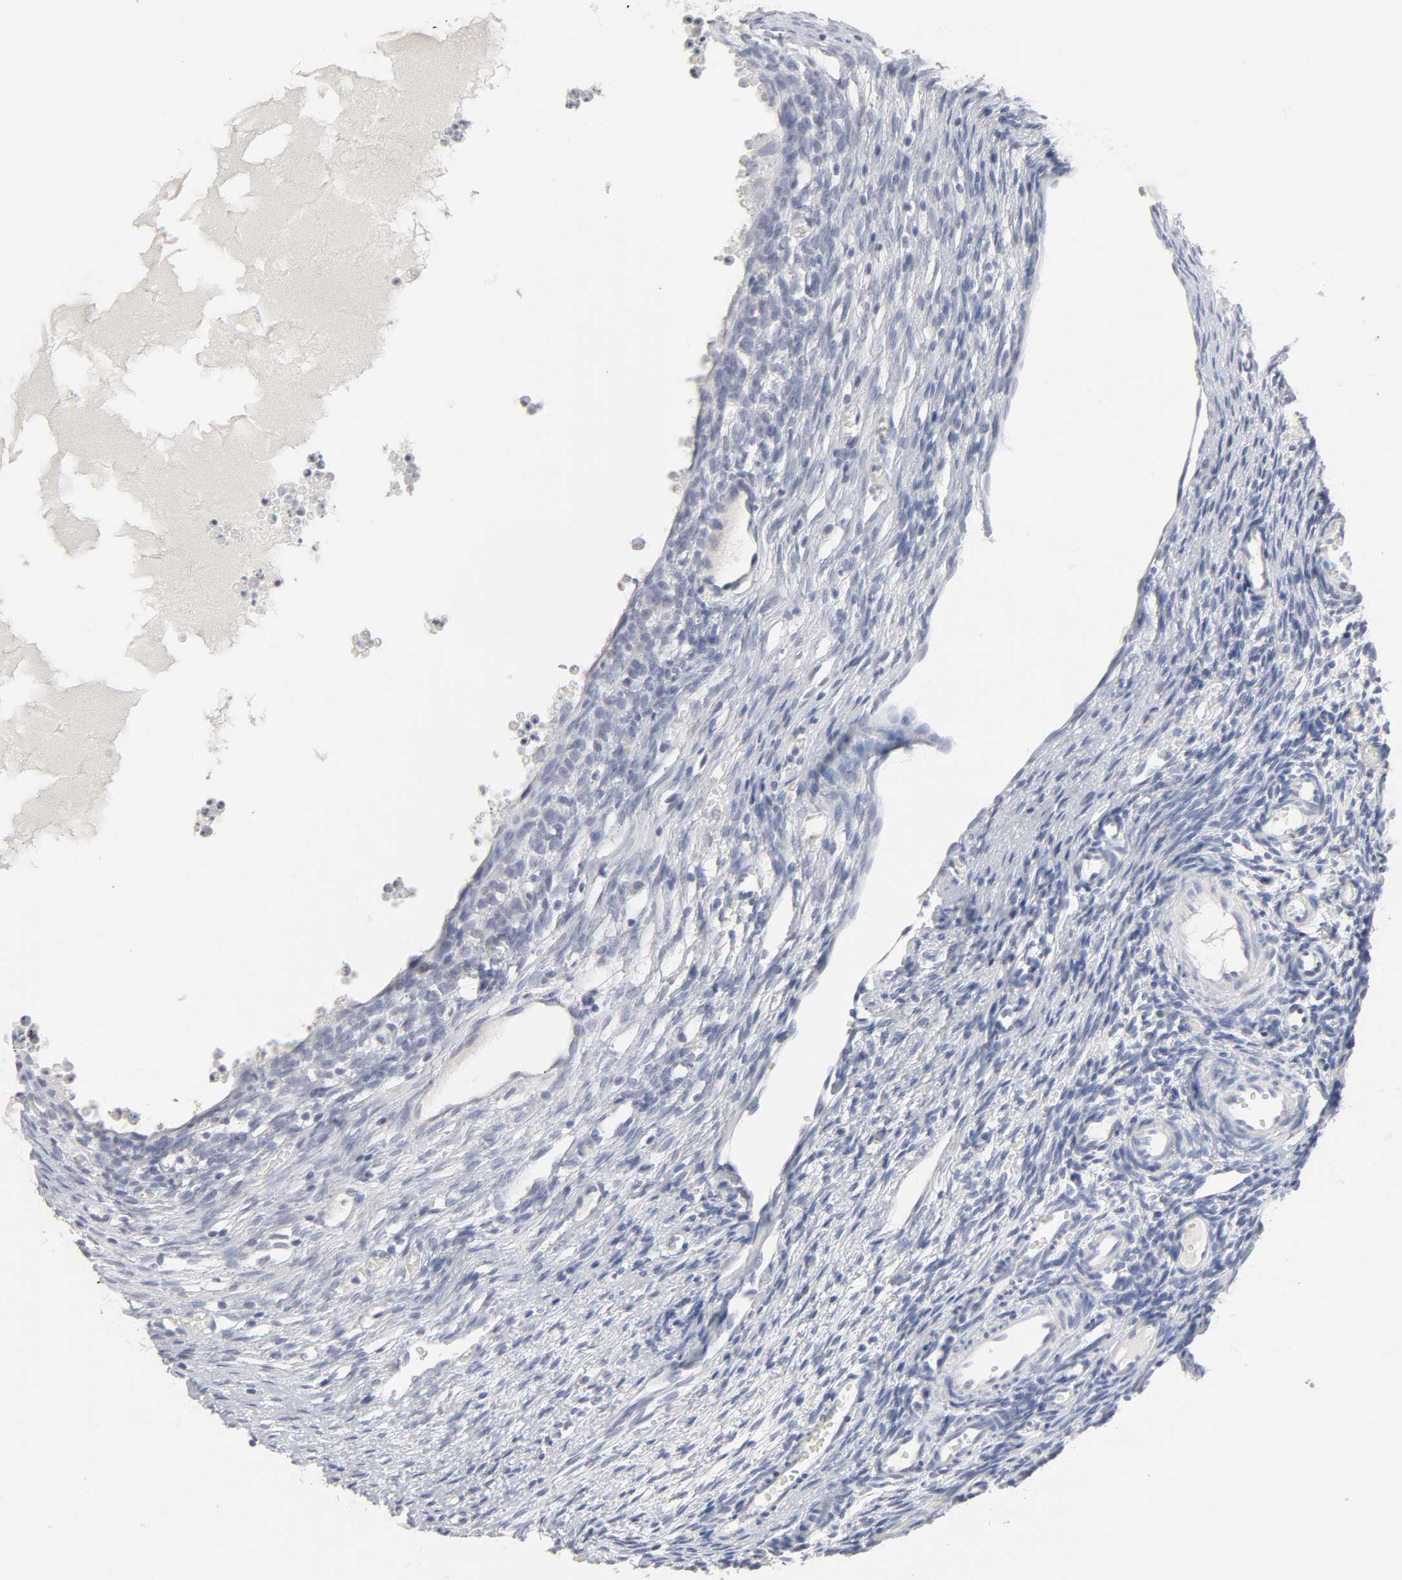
{"staining": {"intensity": "negative", "quantity": "none", "location": "none"}, "tissue": "ovary", "cell_type": "Ovarian stroma cells", "image_type": "normal", "snomed": [{"axis": "morphology", "description": "Normal tissue, NOS"}, {"axis": "topography", "description": "Ovary"}], "caption": "An immunohistochemistry (IHC) photomicrograph of unremarkable ovary is shown. There is no staining in ovarian stroma cells of ovary. The staining was performed using DAB (3,3'-diaminobenzidine) to visualize the protein expression in brown, while the nuclei were stained in blue with hematoxylin (Magnification: 20x).", "gene": "SLCO1B3", "patient": {"sex": "female", "age": 35}}